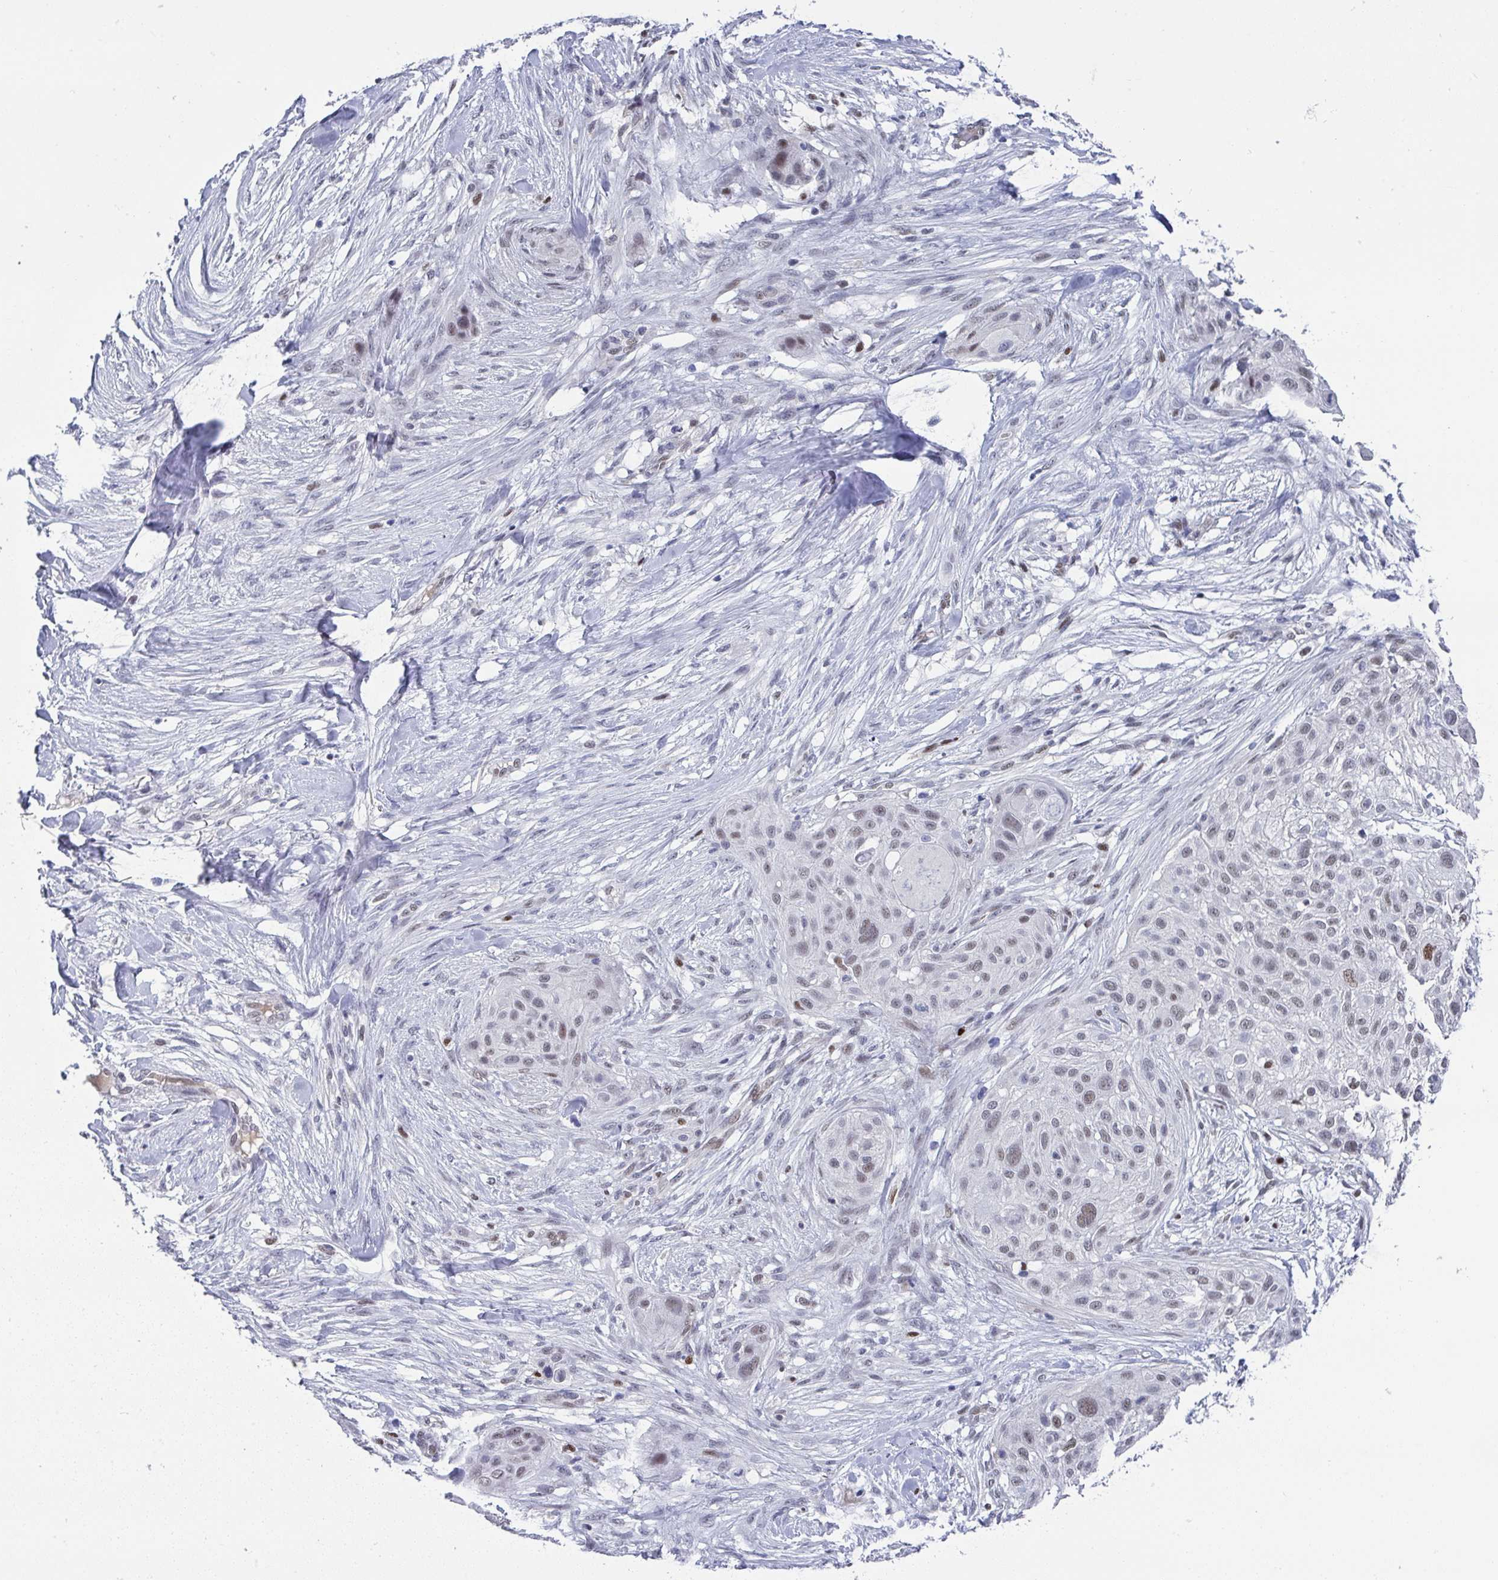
{"staining": {"intensity": "weak", "quantity": ">75%", "location": "nuclear"}, "tissue": "skin cancer", "cell_type": "Tumor cells", "image_type": "cancer", "snomed": [{"axis": "morphology", "description": "Squamous cell carcinoma, NOS"}, {"axis": "topography", "description": "Skin"}], "caption": "A high-resolution histopathology image shows immunohistochemistry staining of skin cancer, which shows weak nuclear expression in approximately >75% of tumor cells. Using DAB (brown) and hematoxylin (blue) stains, captured at high magnification using brightfield microscopy.", "gene": "JDP2", "patient": {"sex": "female", "age": 87}}